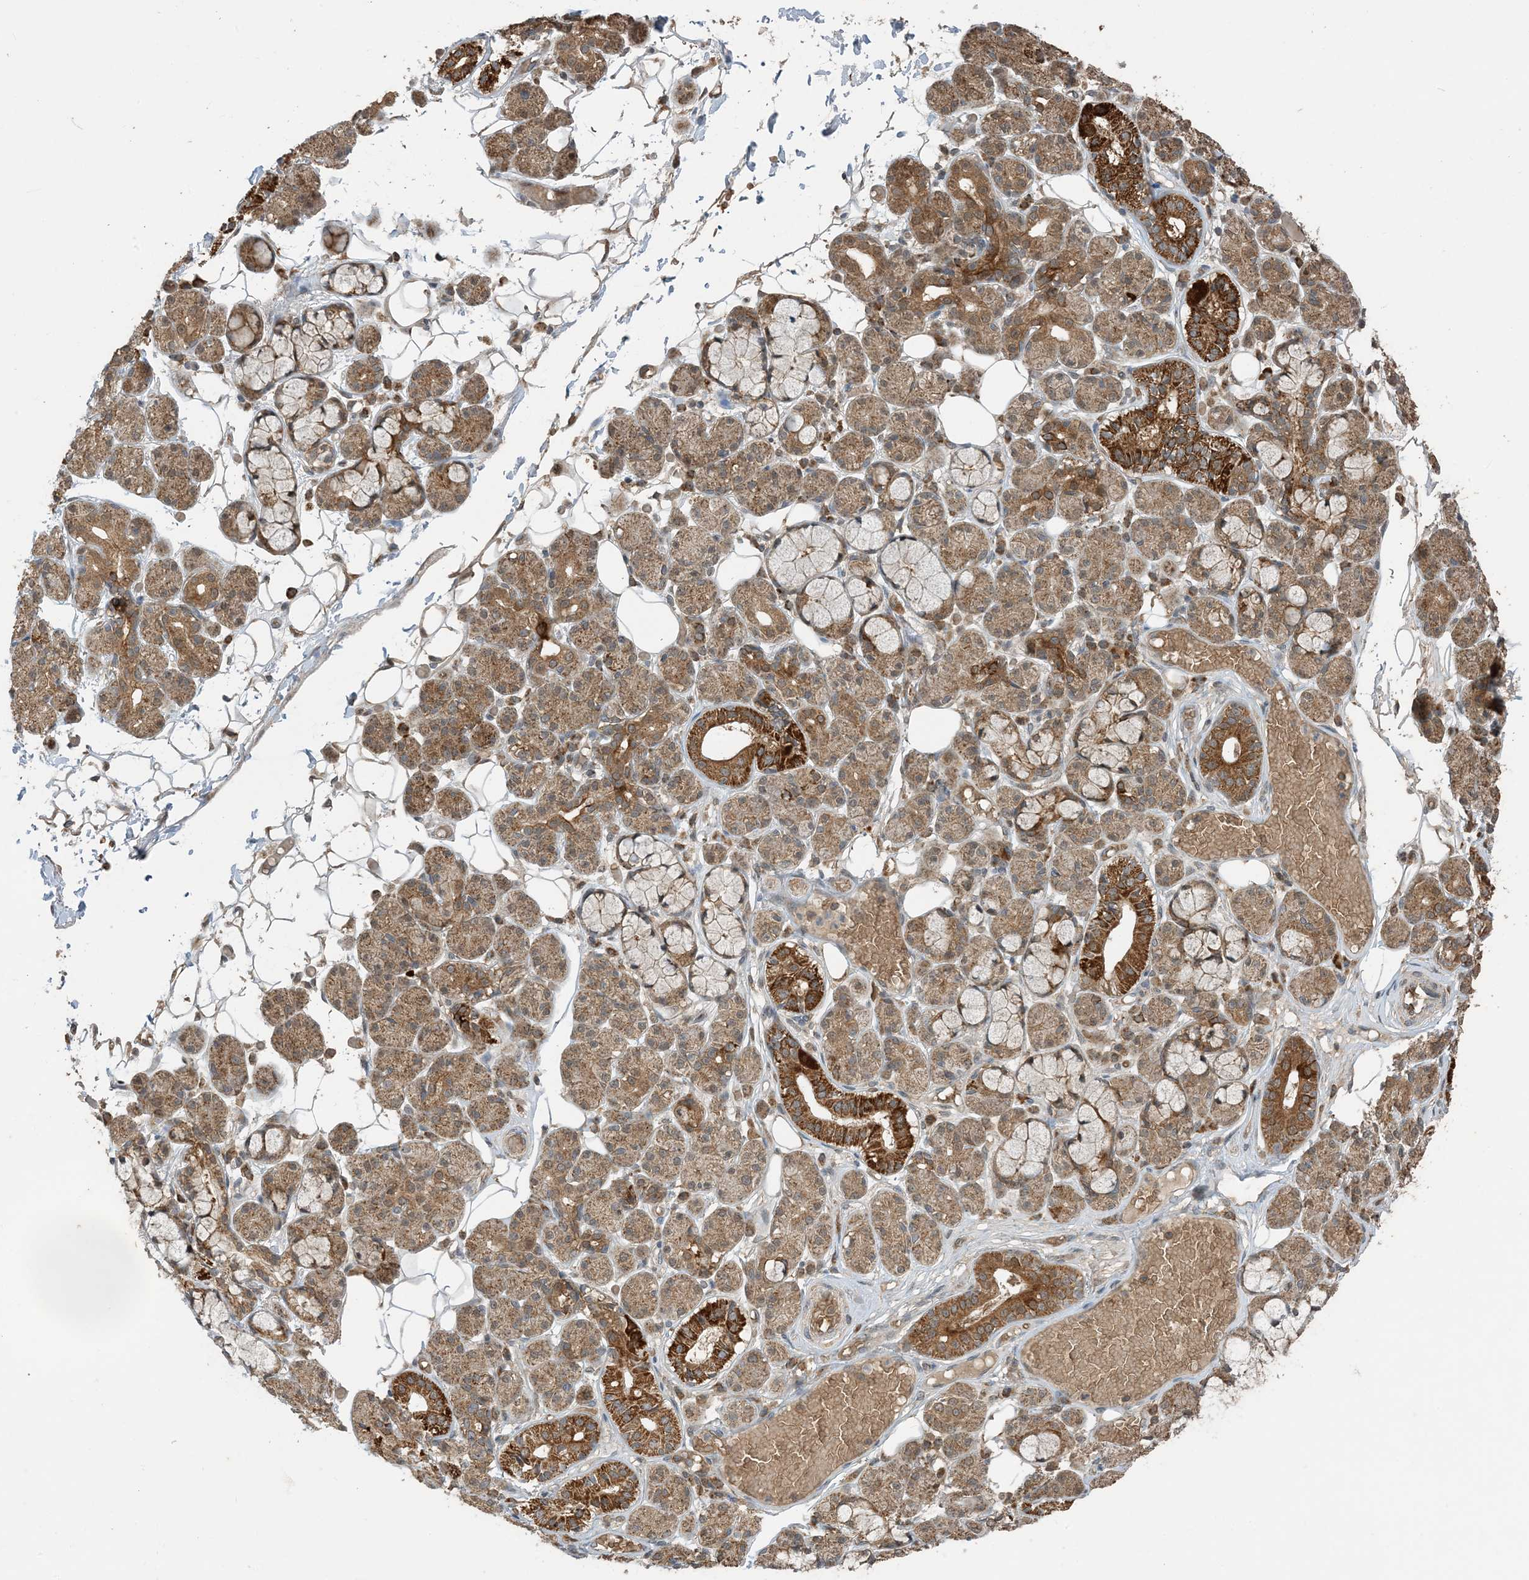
{"staining": {"intensity": "strong", "quantity": "25%-75%", "location": "cytoplasmic/membranous"}, "tissue": "salivary gland", "cell_type": "Glandular cells", "image_type": "normal", "snomed": [{"axis": "morphology", "description": "Normal tissue, NOS"}, {"axis": "topography", "description": "Salivary gland"}], "caption": "Immunohistochemical staining of benign human salivary gland exhibits high levels of strong cytoplasmic/membranous positivity in about 25%-75% of glandular cells.", "gene": "PUSL1", "patient": {"sex": "male", "age": 63}}